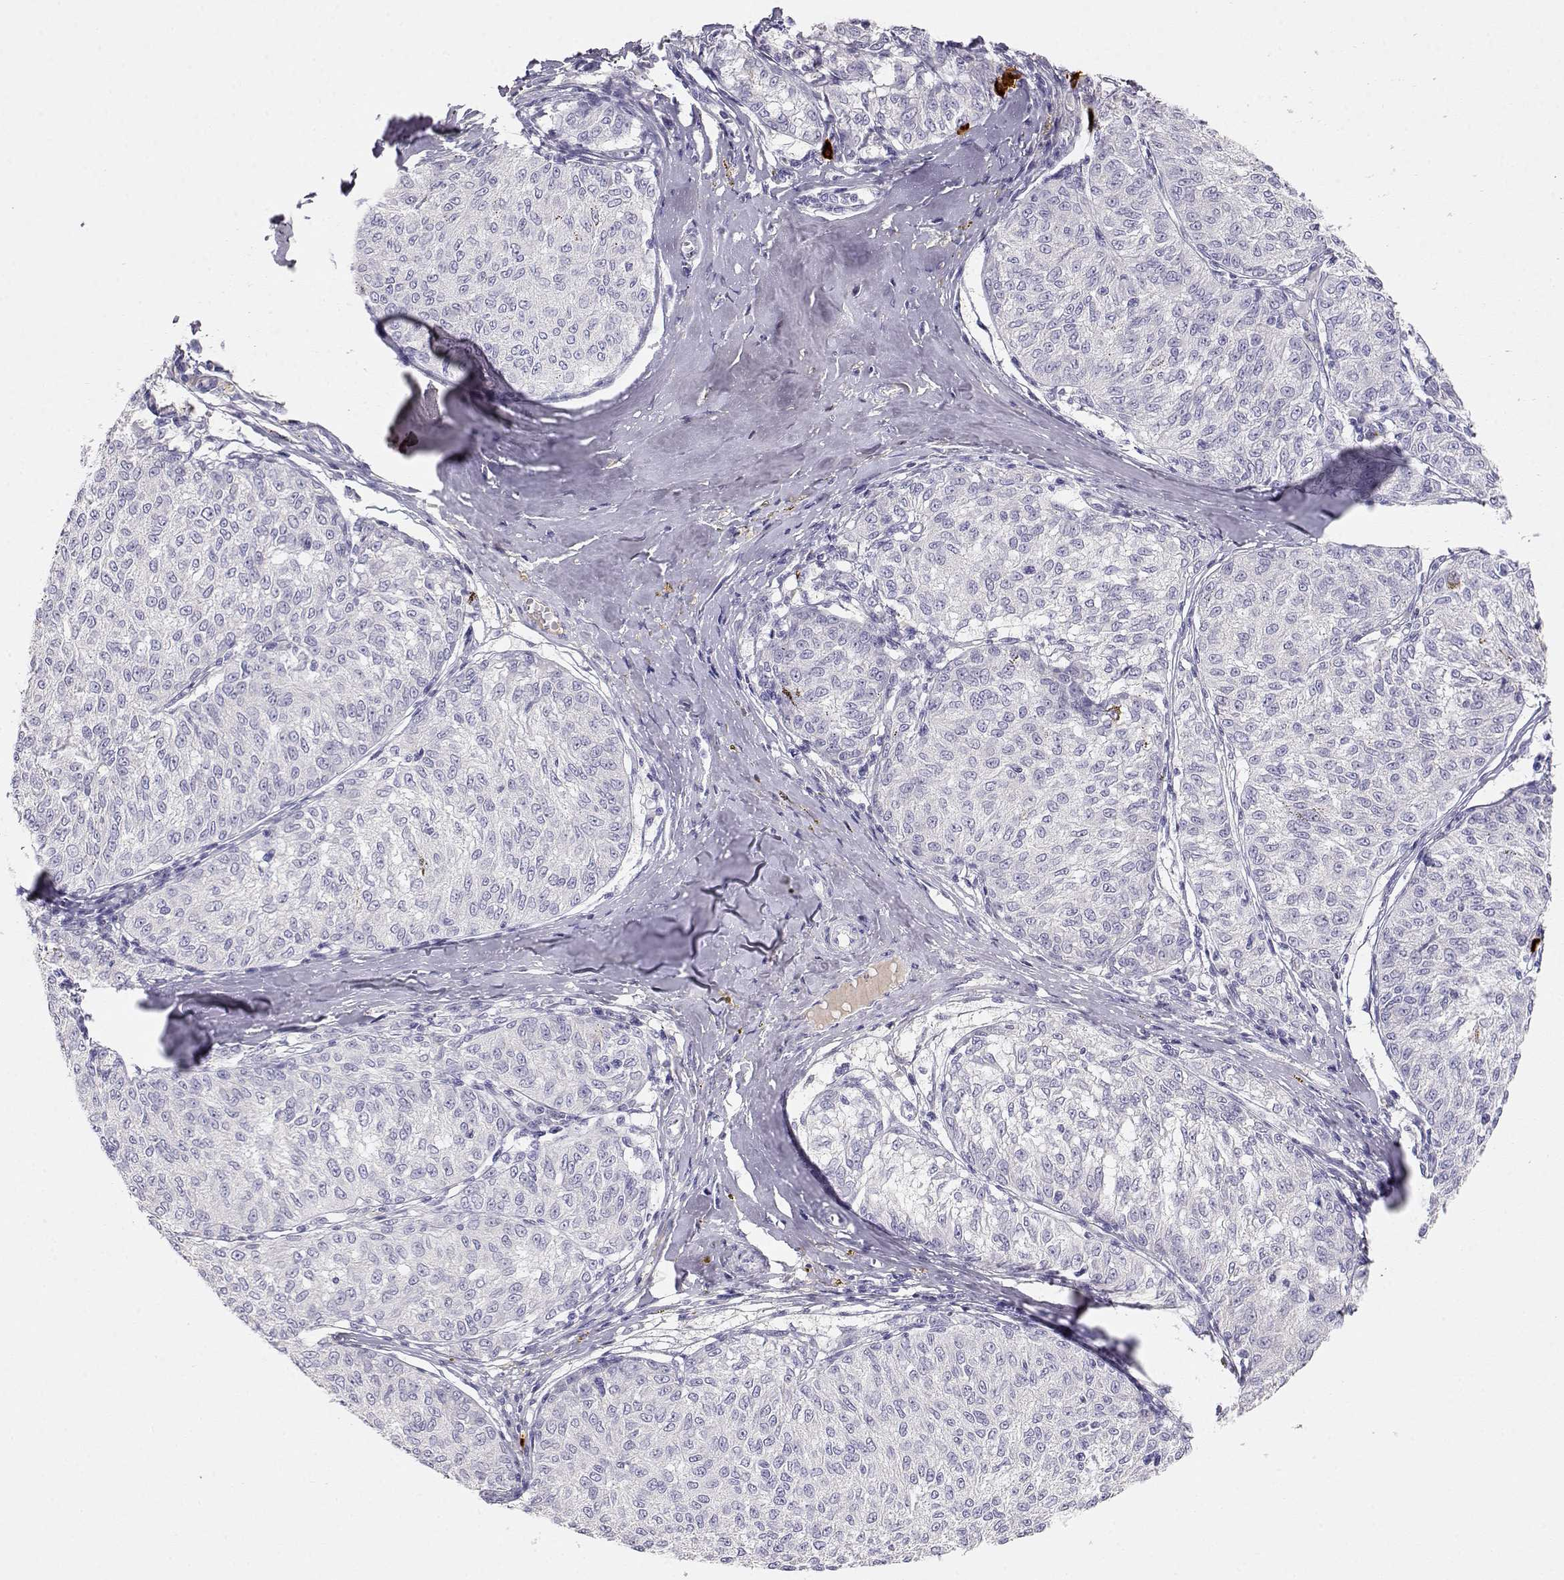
{"staining": {"intensity": "negative", "quantity": "none", "location": "none"}, "tissue": "melanoma", "cell_type": "Tumor cells", "image_type": "cancer", "snomed": [{"axis": "morphology", "description": "Malignant melanoma, NOS"}, {"axis": "topography", "description": "Skin"}], "caption": "This is an immunohistochemistry photomicrograph of malignant melanoma. There is no staining in tumor cells.", "gene": "GPR174", "patient": {"sex": "female", "age": 72}}